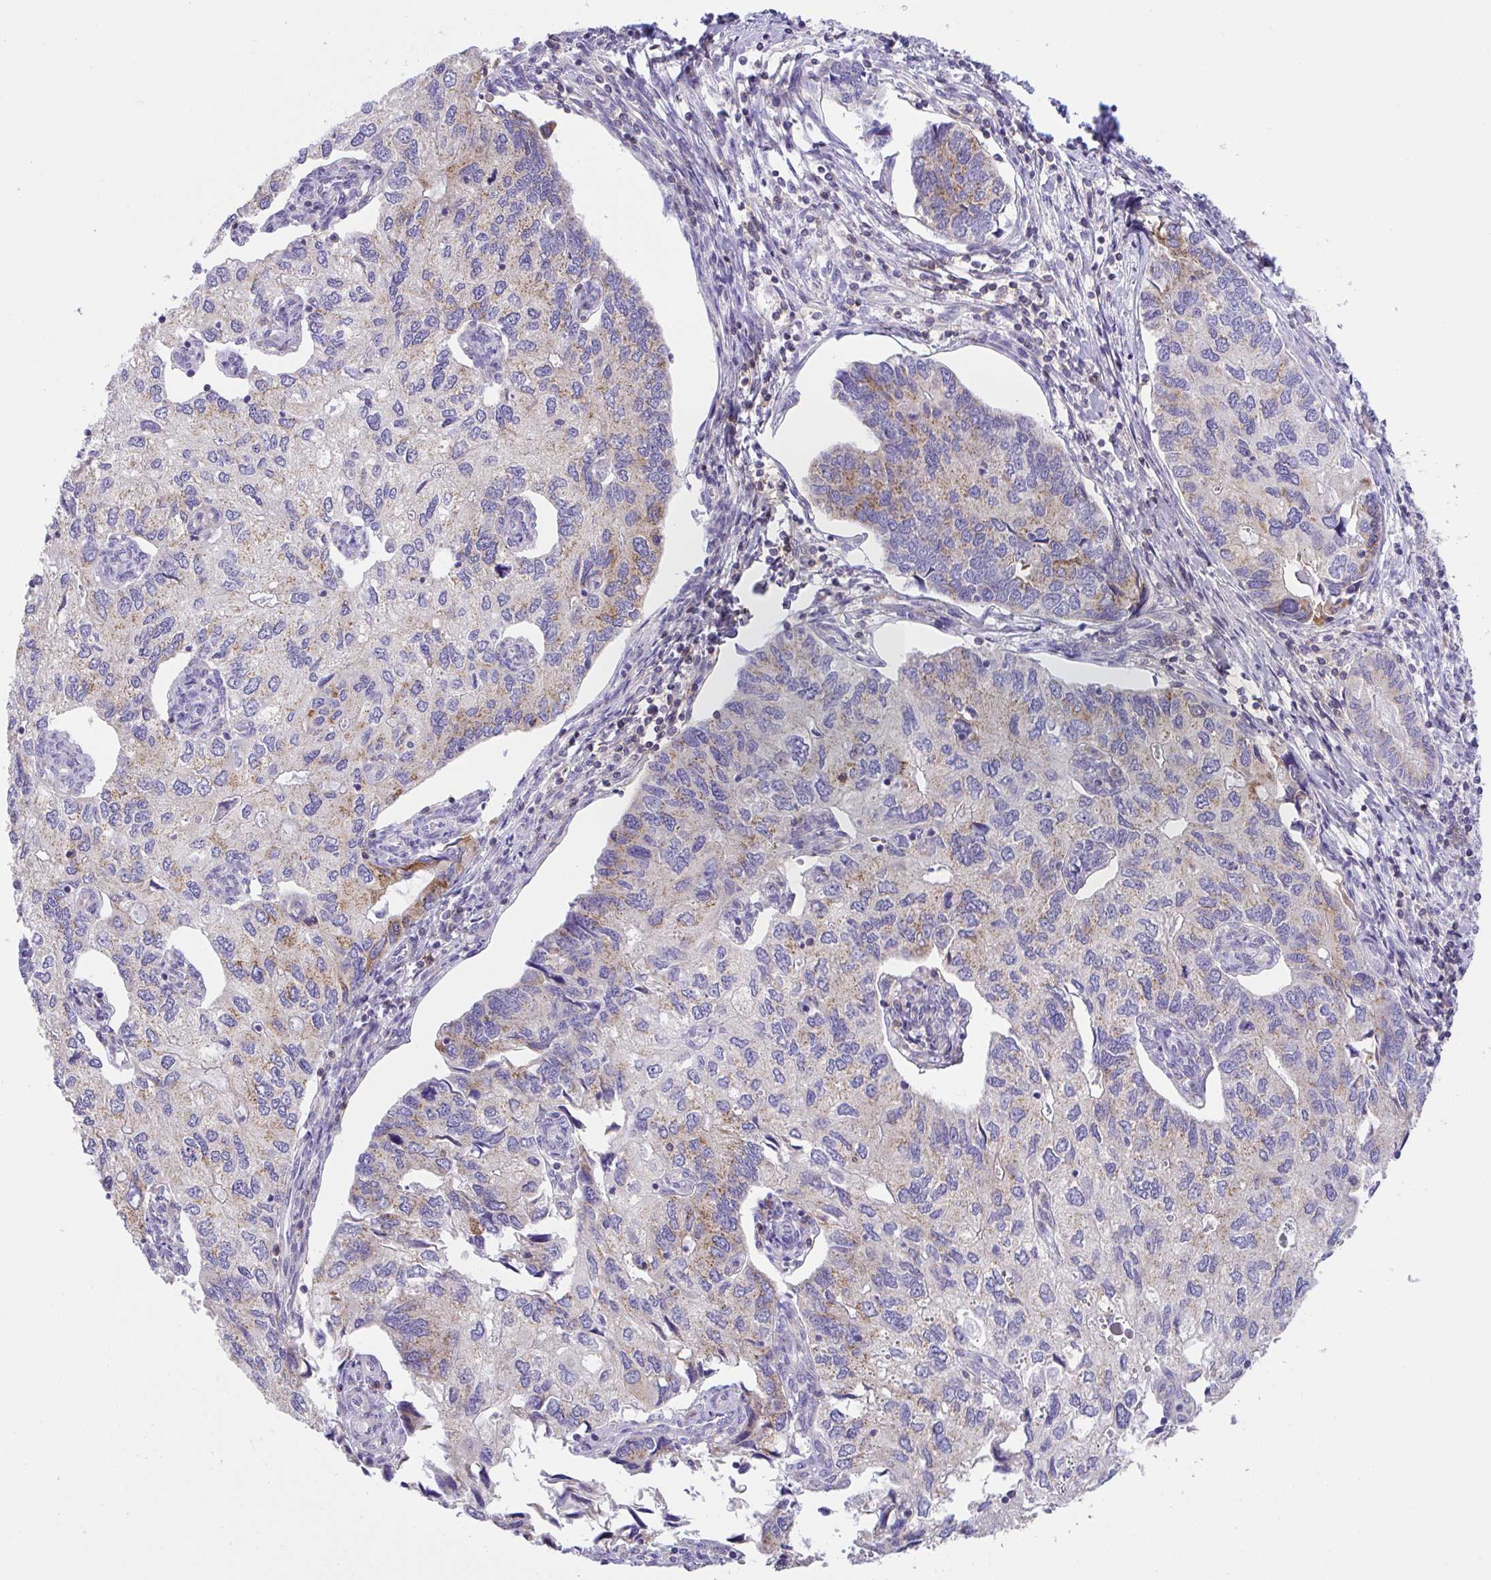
{"staining": {"intensity": "moderate", "quantity": "<25%", "location": "cytoplasmic/membranous"}, "tissue": "endometrial cancer", "cell_type": "Tumor cells", "image_type": "cancer", "snomed": [{"axis": "morphology", "description": "Carcinoma, NOS"}, {"axis": "topography", "description": "Uterus"}], "caption": "DAB immunohistochemical staining of human endometrial cancer reveals moderate cytoplasmic/membranous protein positivity in about <25% of tumor cells.", "gene": "MIA3", "patient": {"sex": "female", "age": 76}}